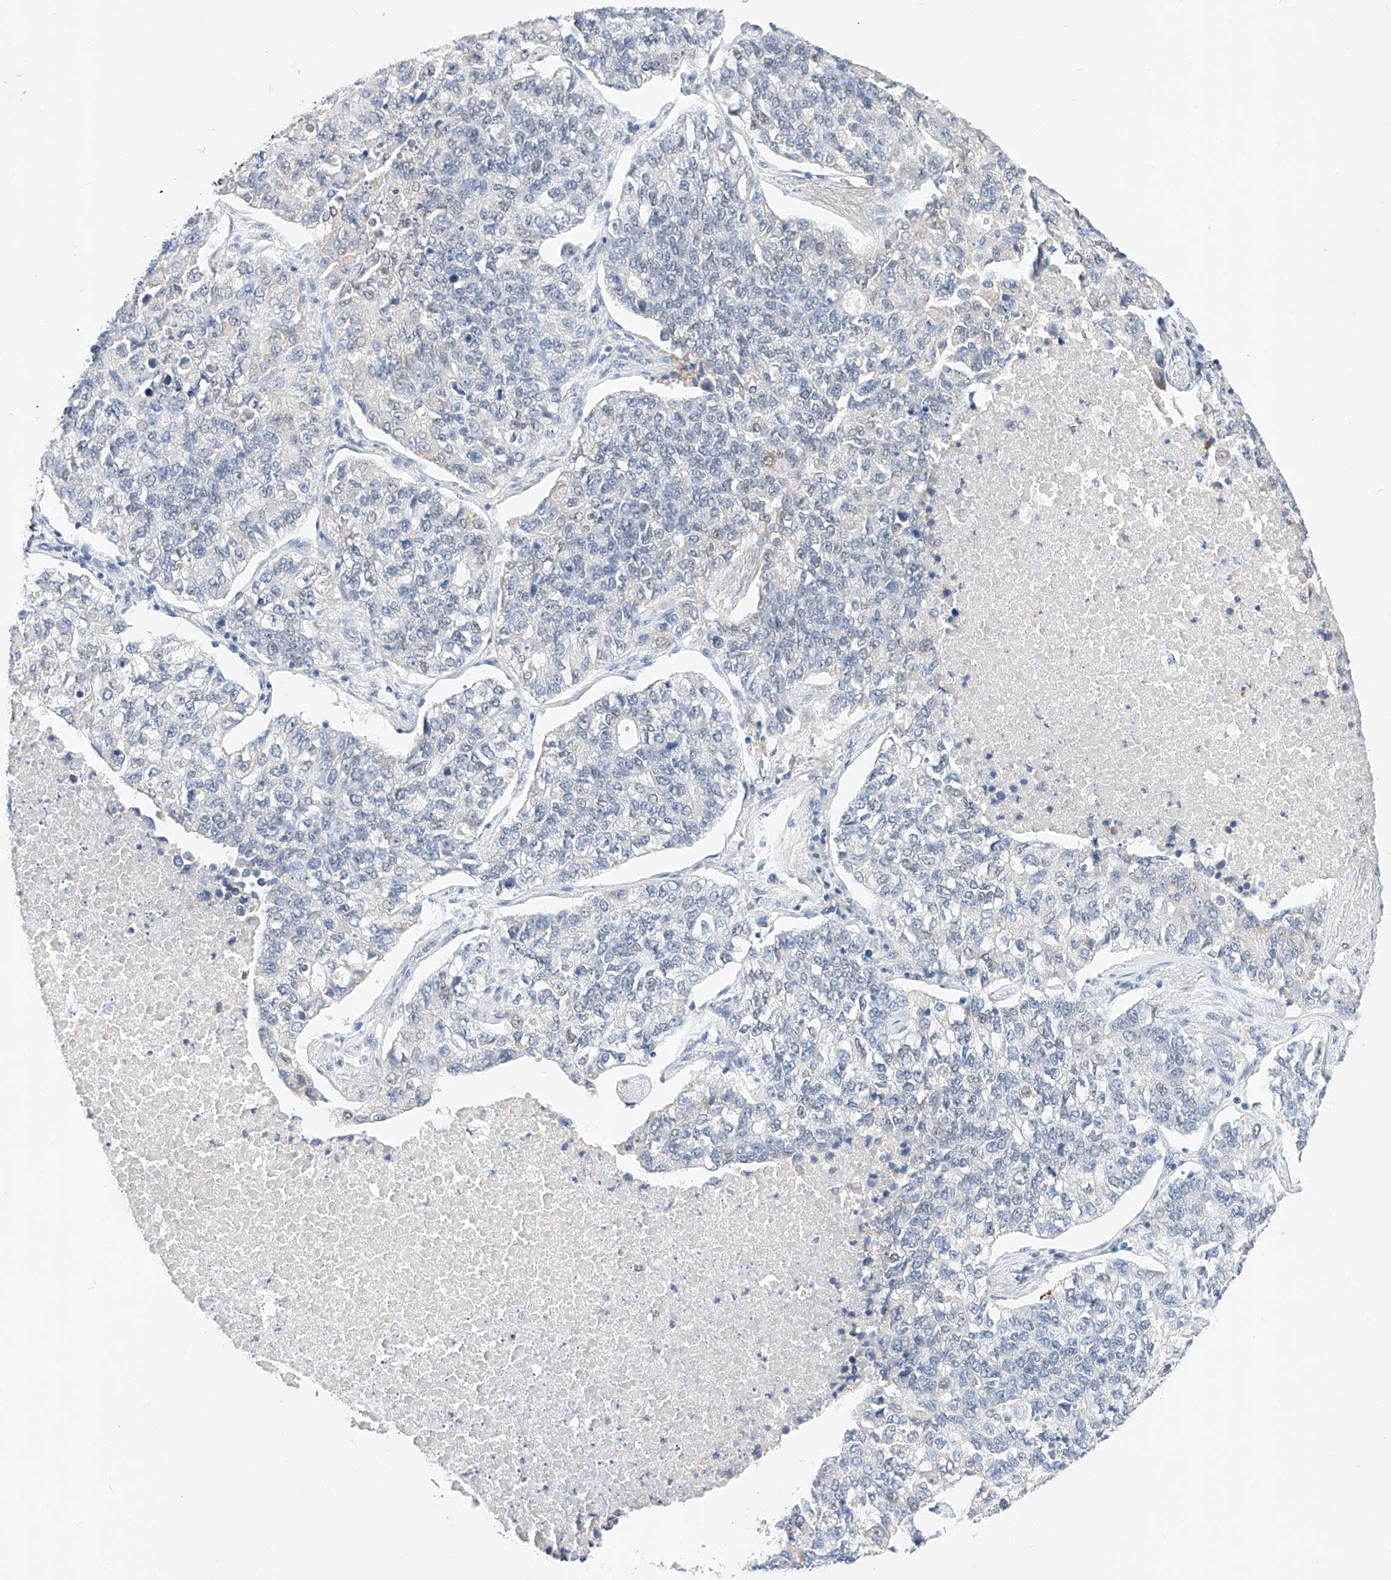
{"staining": {"intensity": "negative", "quantity": "none", "location": "none"}, "tissue": "lung cancer", "cell_type": "Tumor cells", "image_type": "cancer", "snomed": [{"axis": "morphology", "description": "Adenocarcinoma, NOS"}, {"axis": "topography", "description": "Lung"}], "caption": "Tumor cells are negative for brown protein staining in lung cancer.", "gene": "KCNJ1", "patient": {"sex": "male", "age": 49}}